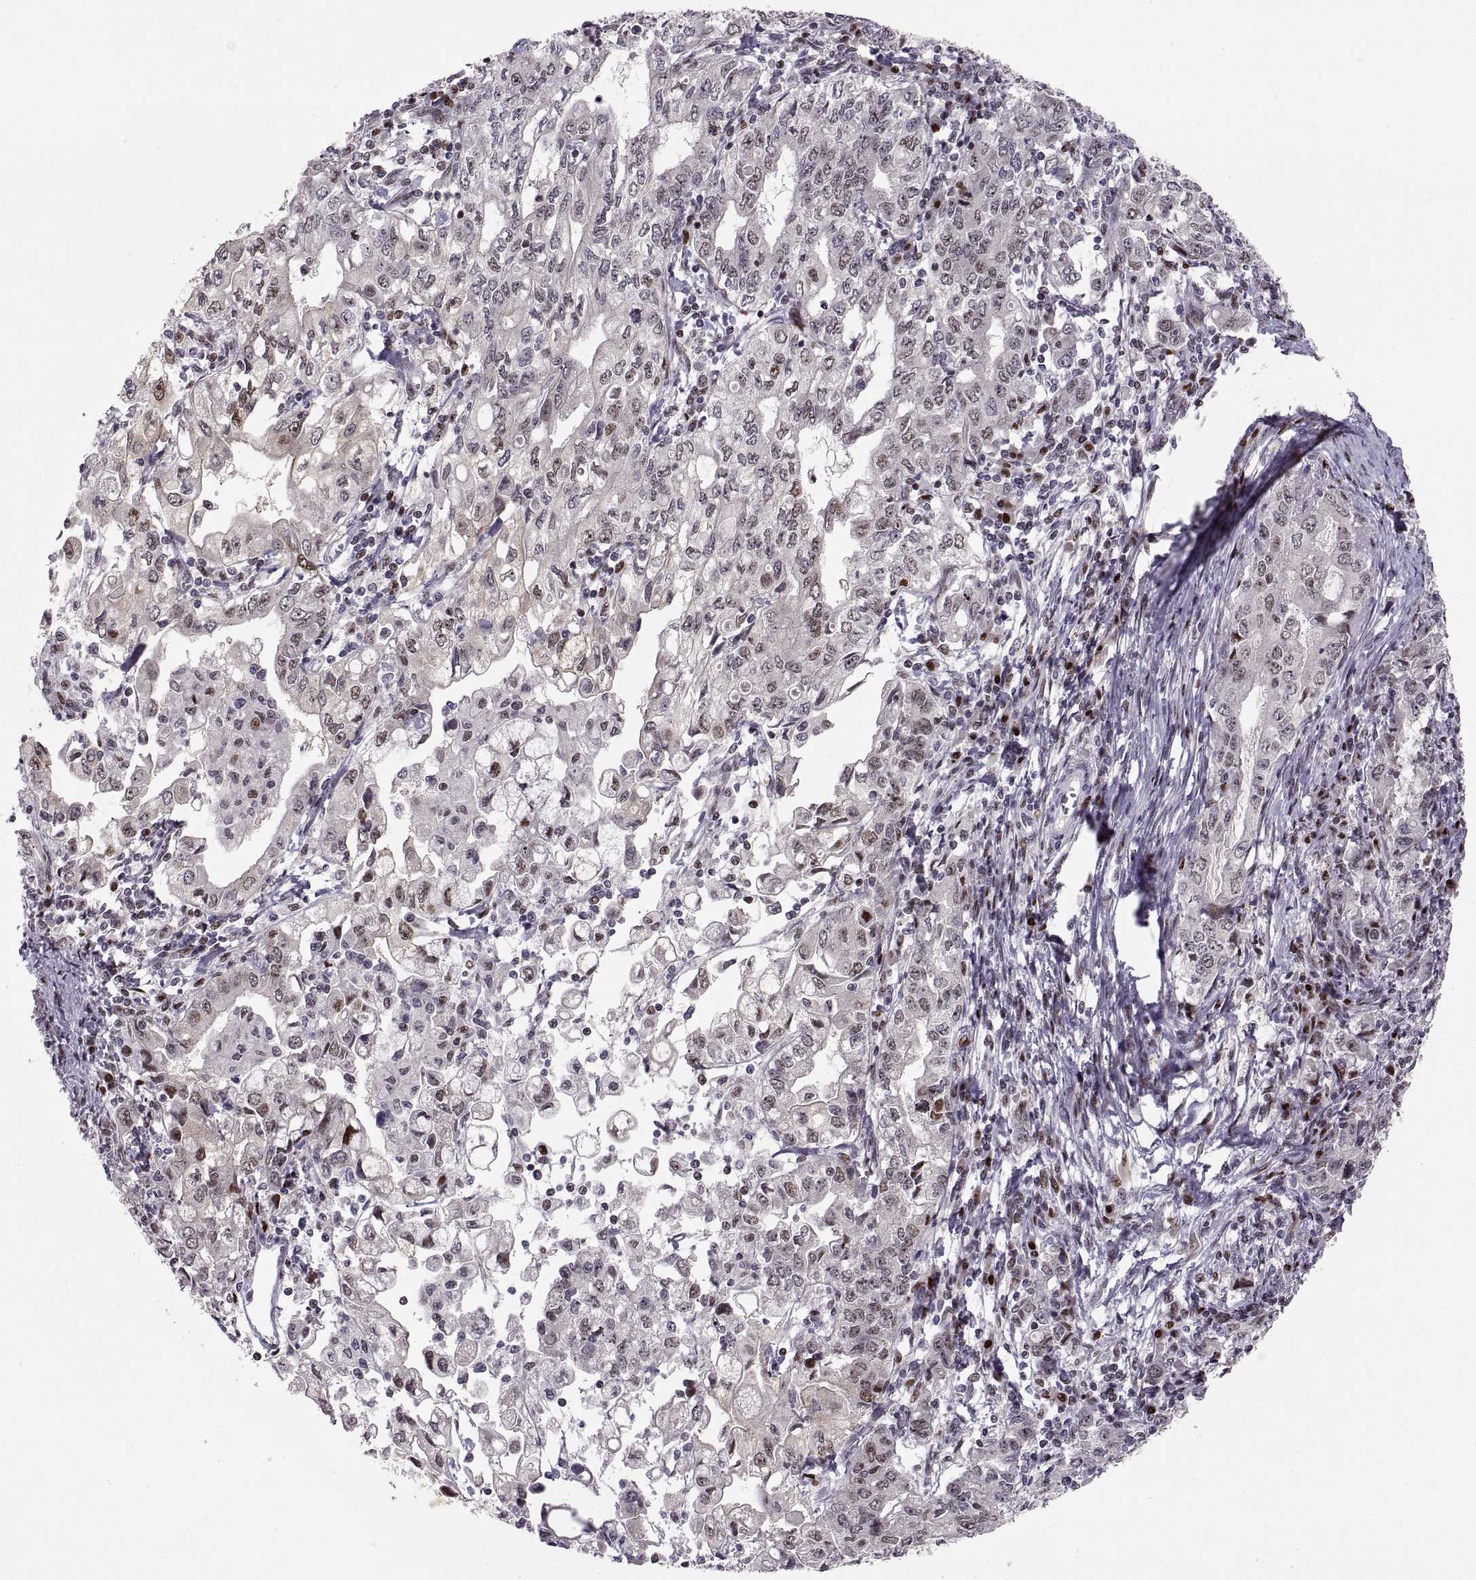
{"staining": {"intensity": "moderate", "quantity": "25%-75%", "location": "nuclear"}, "tissue": "stomach cancer", "cell_type": "Tumor cells", "image_type": "cancer", "snomed": [{"axis": "morphology", "description": "Adenocarcinoma, NOS"}, {"axis": "topography", "description": "Stomach, lower"}], "caption": "Immunohistochemistry (DAB) staining of human stomach cancer displays moderate nuclear protein expression in about 25%-75% of tumor cells.", "gene": "SNAI1", "patient": {"sex": "female", "age": 72}}